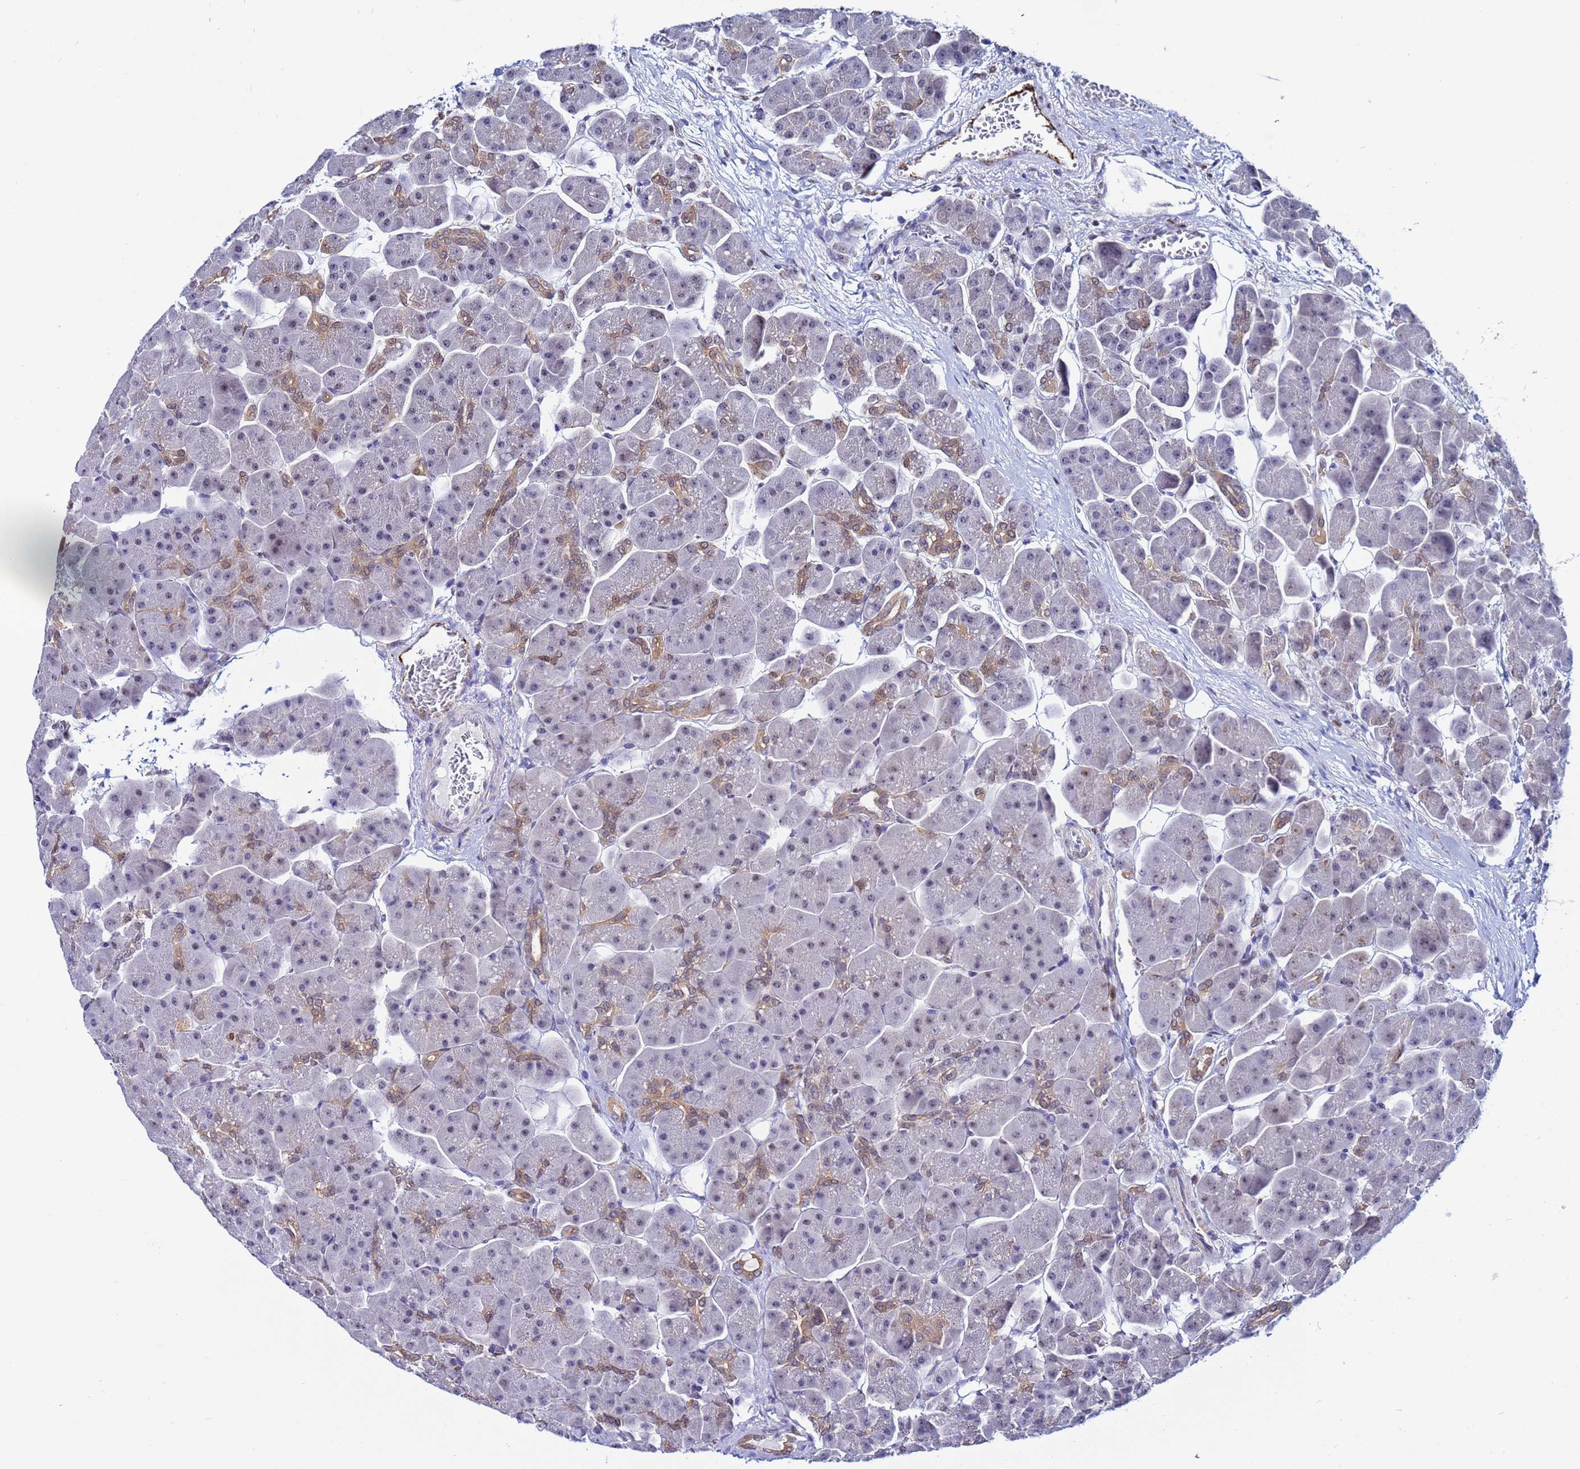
{"staining": {"intensity": "moderate", "quantity": "25%-75%", "location": "cytoplasmic/membranous"}, "tissue": "pancreas", "cell_type": "Exocrine glandular cells", "image_type": "normal", "snomed": [{"axis": "morphology", "description": "Normal tissue, NOS"}, {"axis": "topography", "description": "Pancreas"}], "caption": "Immunohistochemical staining of unremarkable human pancreas reveals moderate cytoplasmic/membranous protein expression in about 25%-75% of exocrine glandular cells.", "gene": "SLC25A37", "patient": {"sex": "male", "age": 66}}